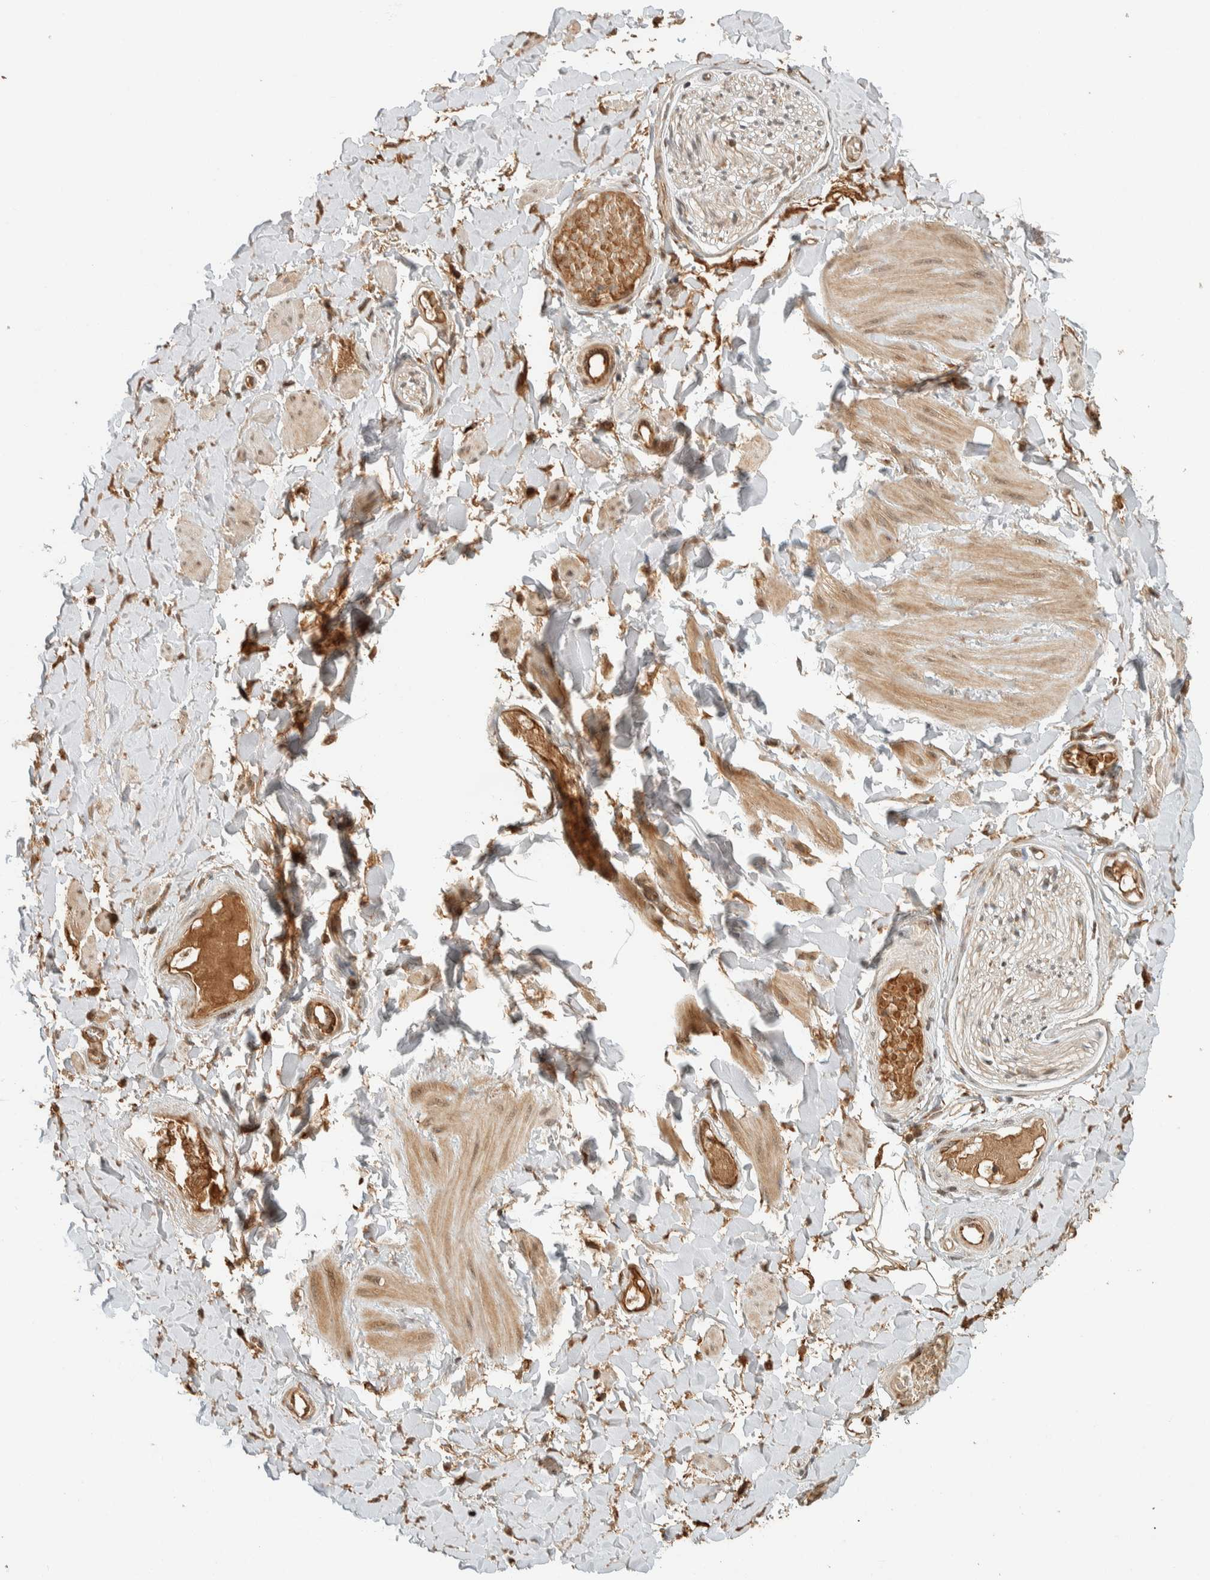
{"staining": {"intensity": "moderate", "quantity": ">75%", "location": "cytoplasmic/membranous,nuclear"}, "tissue": "adipose tissue", "cell_type": "Adipocytes", "image_type": "normal", "snomed": [{"axis": "morphology", "description": "Normal tissue, NOS"}, {"axis": "topography", "description": "Adipose tissue"}, {"axis": "topography", "description": "Vascular tissue"}, {"axis": "topography", "description": "Peripheral nerve tissue"}], "caption": "DAB (3,3'-diaminobenzidine) immunohistochemical staining of benign human adipose tissue reveals moderate cytoplasmic/membranous,nuclear protein expression in approximately >75% of adipocytes.", "gene": "ZBTB2", "patient": {"sex": "male", "age": 25}}